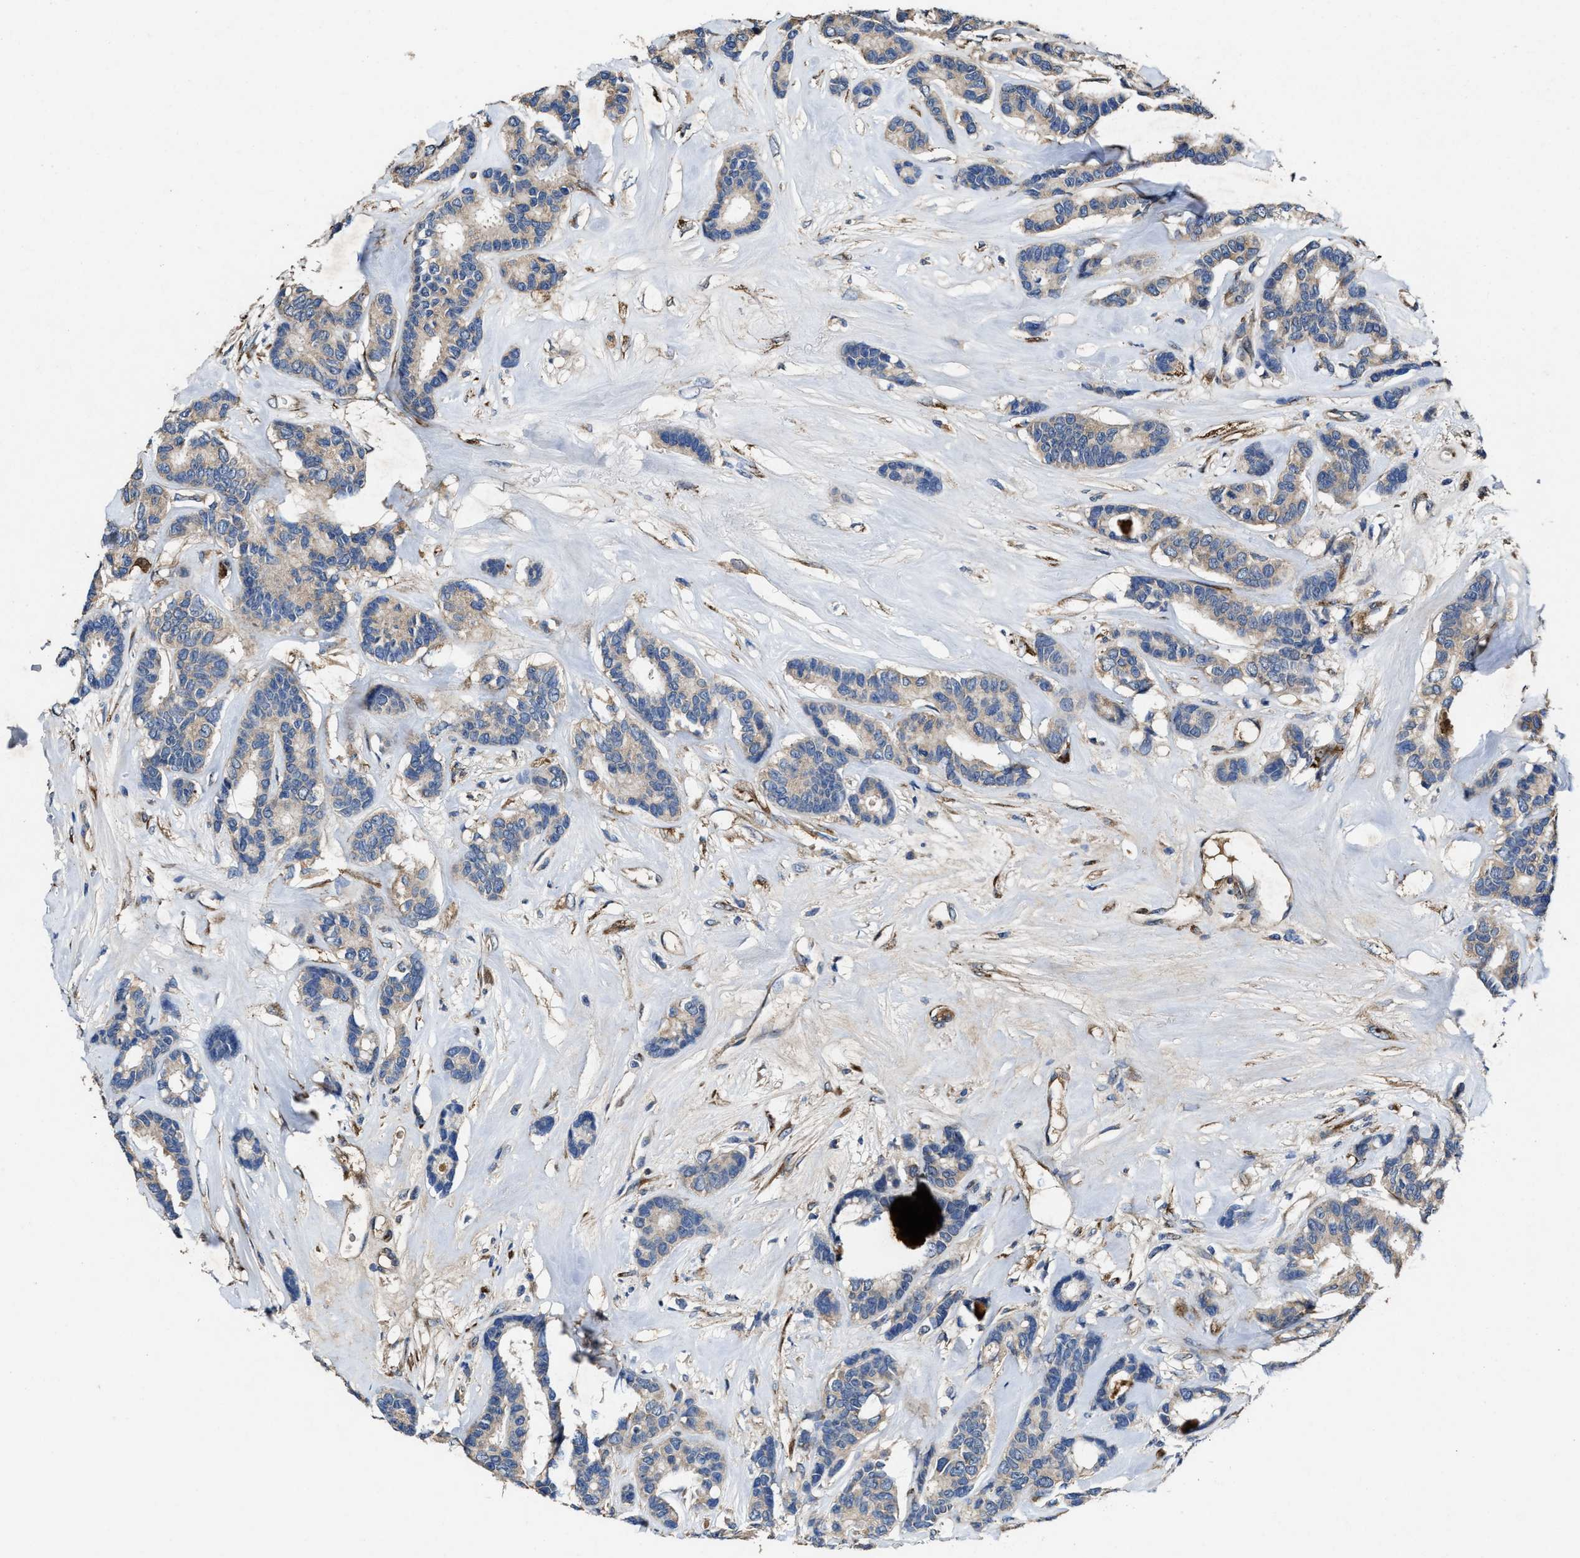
{"staining": {"intensity": "weak", "quantity": ">75%", "location": "cytoplasmic/membranous"}, "tissue": "breast cancer", "cell_type": "Tumor cells", "image_type": "cancer", "snomed": [{"axis": "morphology", "description": "Duct carcinoma"}, {"axis": "topography", "description": "Breast"}], "caption": "Immunohistochemical staining of breast cancer (invasive ductal carcinoma) exhibits low levels of weak cytoplasmic/membranous protein expression in approximately >75% of tumor cells.", "gene": "IDNK", "patient": {"sex": "female", "age": 87}}